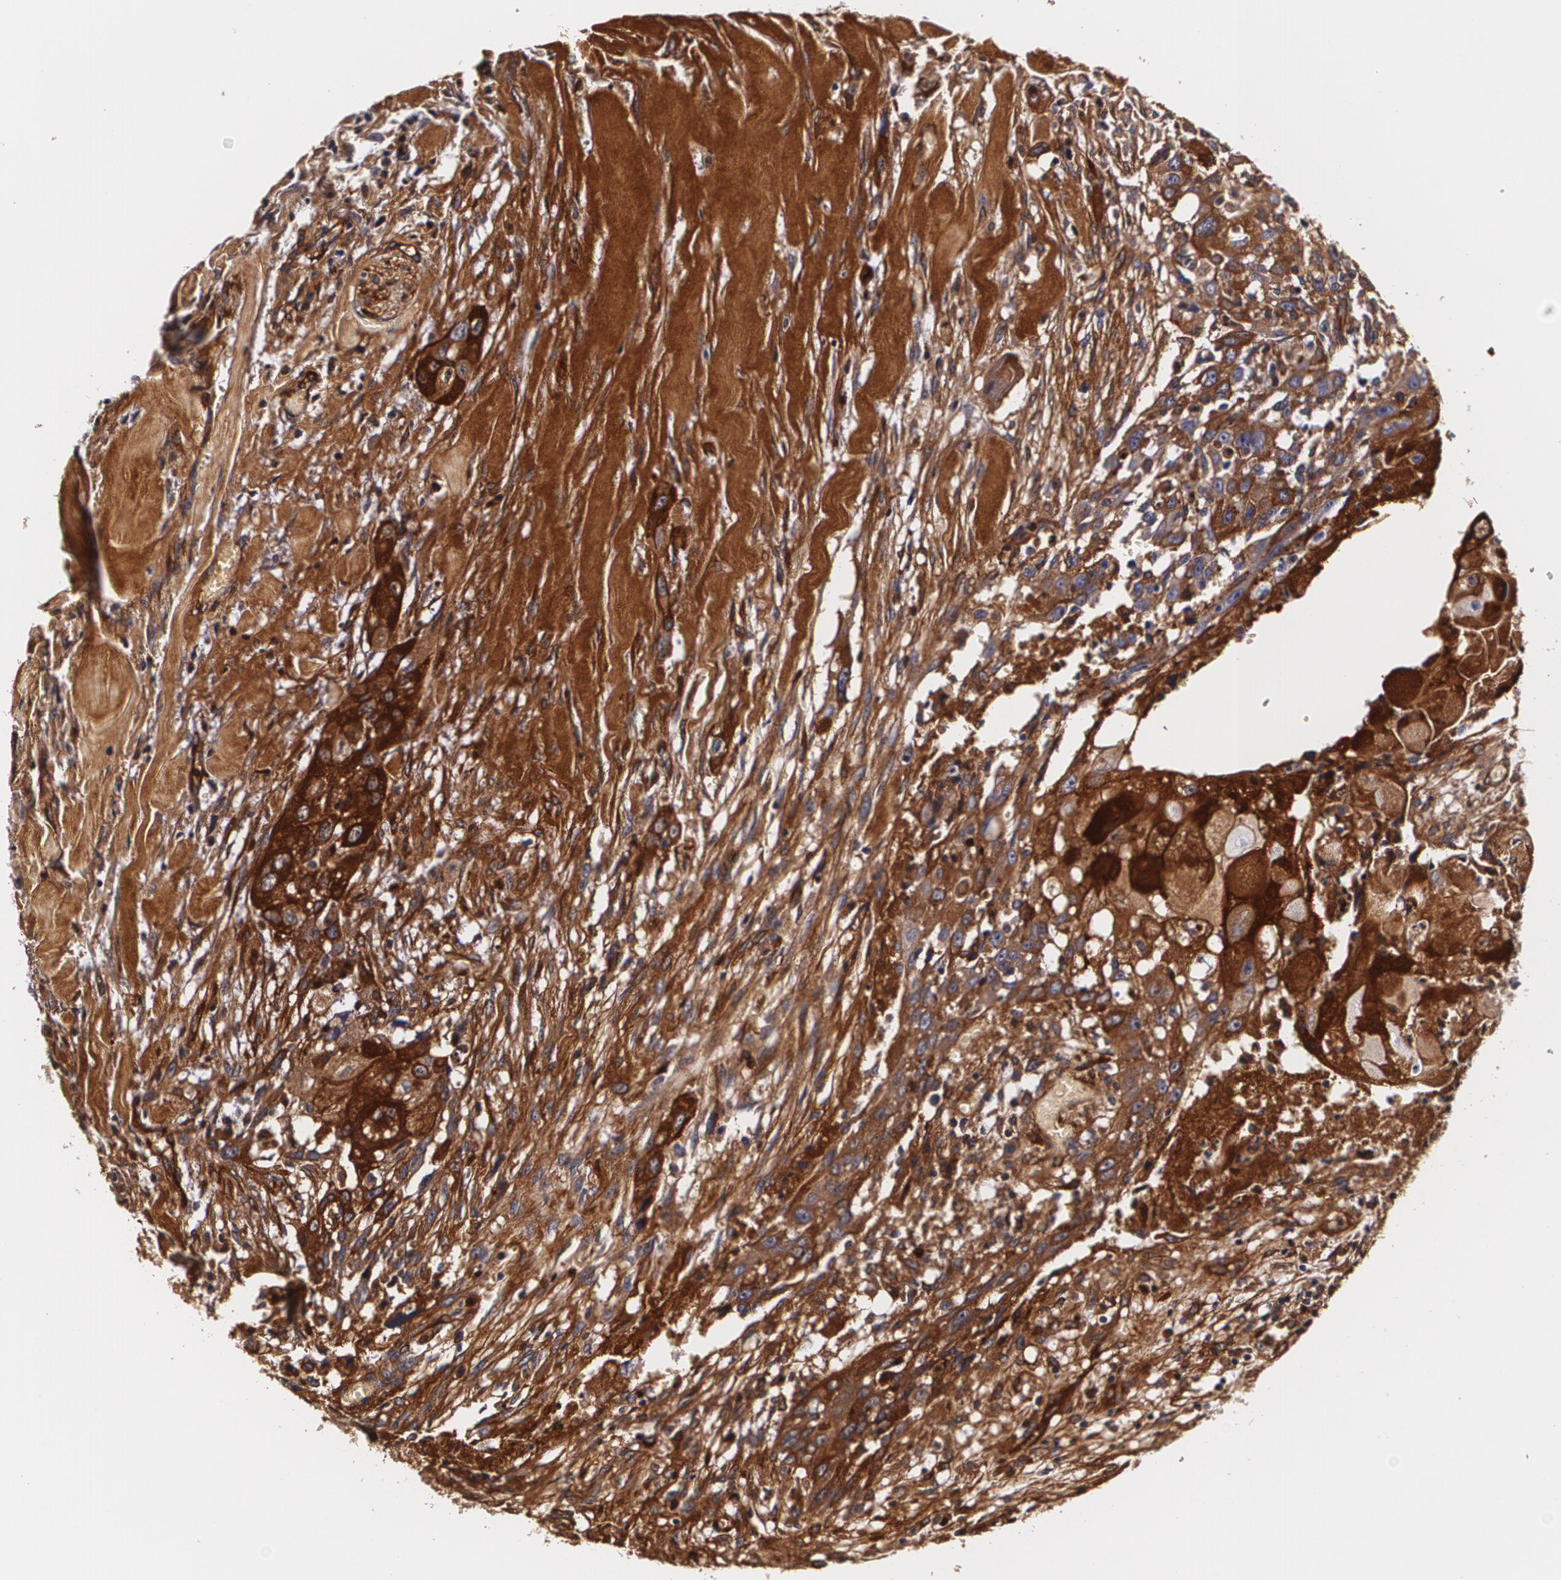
{"staining": {"intensity": "strong", "quantity": ">75%", "location": "cytoplasmic/membranous"}, "tissue": "head and neck cancer", "cell_type": "Tumor cells", "image_type": "cancer", "snomed": [{"axis": "morphology", "description": "Neoplasm, malignant, NOS"}, {"axis": "topography", "description": "Salivary gland"}, {"axis": "topography", "description": "Head-Neck"}], "caption": "Head and neck cancer tissue demonstrates strong cytoplasmic/membranous positivity in approximately >75% of tumor cells, visualized by immunohistochemistry.", "gene": "TTR", "patient": {"sex": "male", "age": 43}}